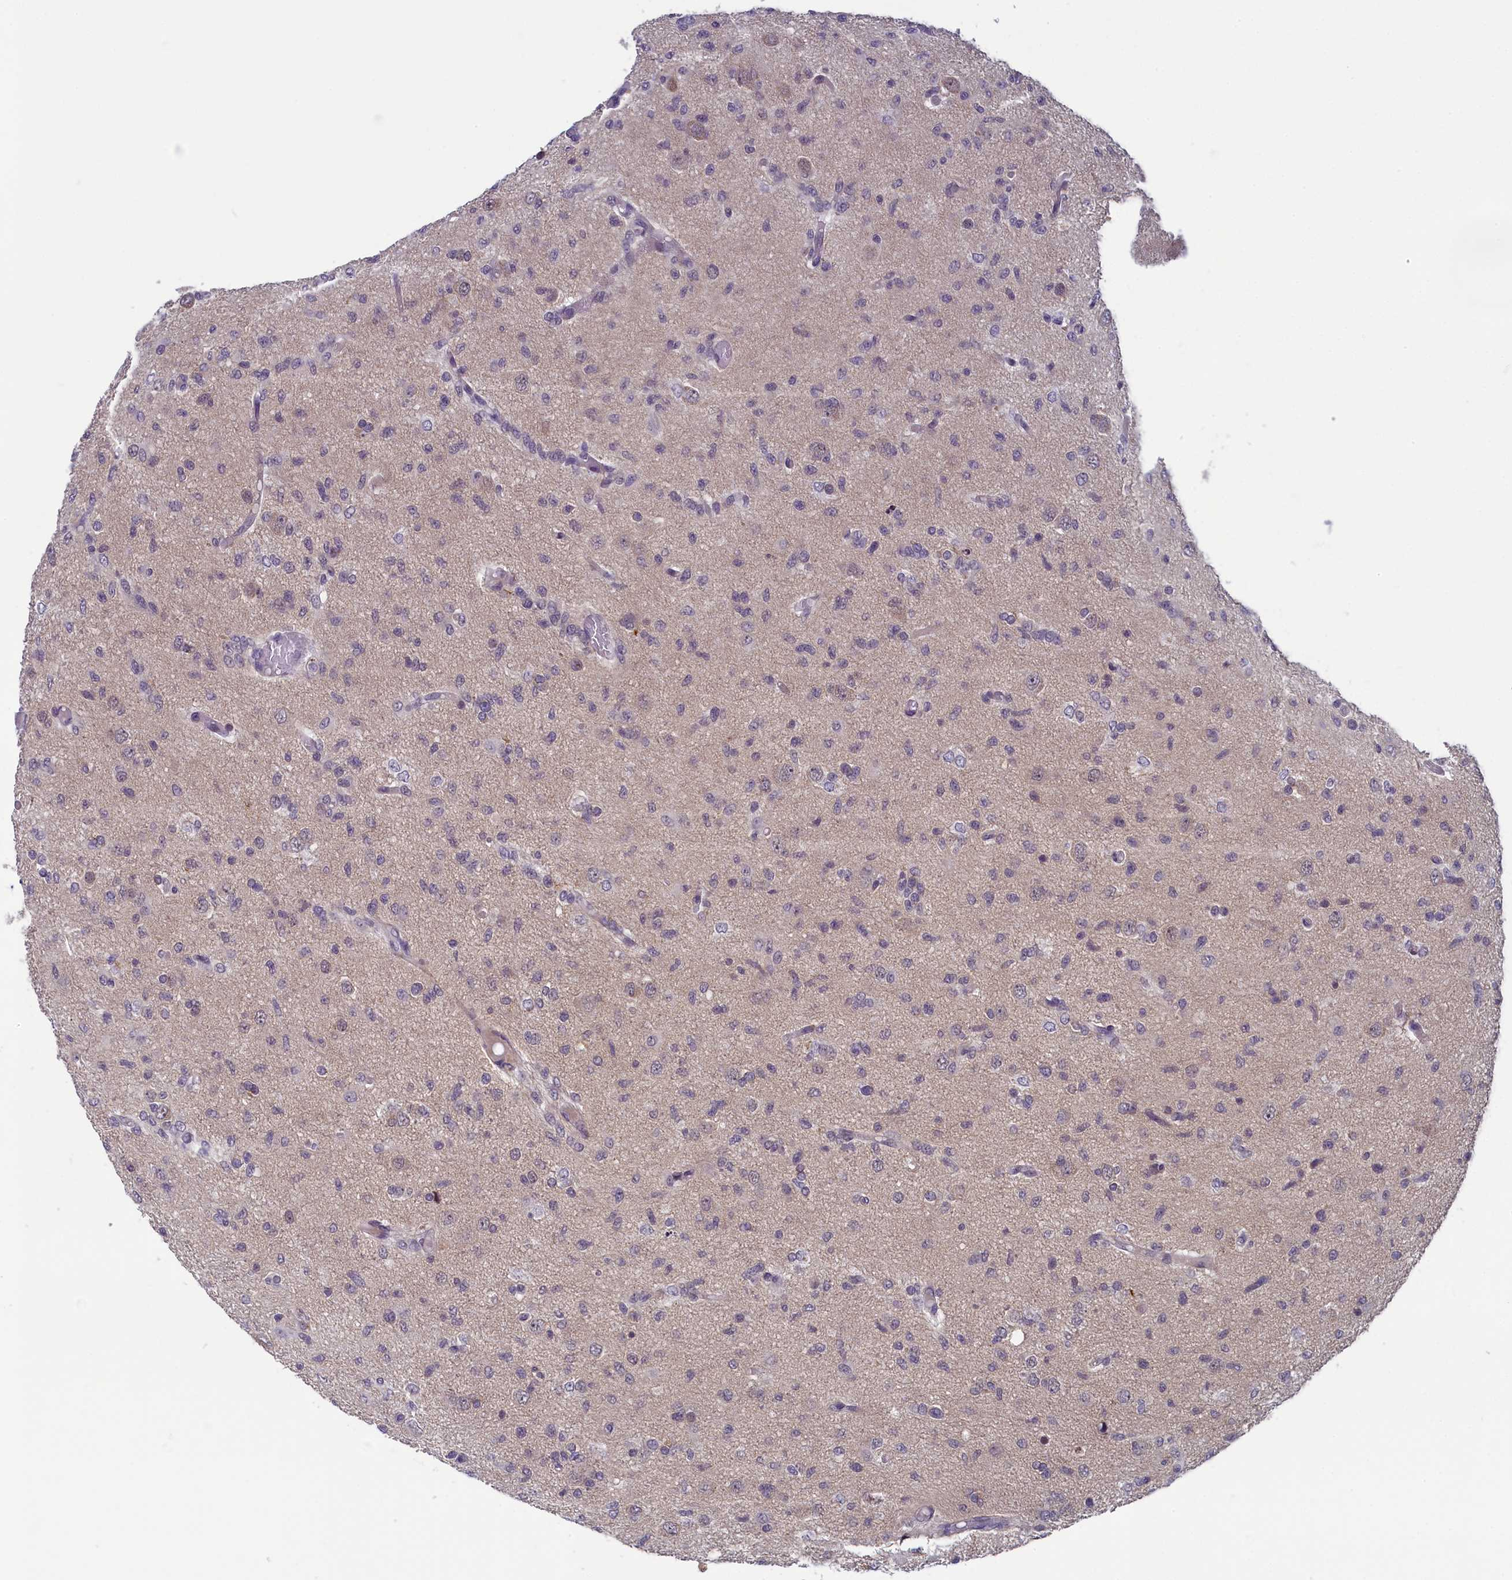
{"staining": {"intensity": "negative", "quantity": "none", "location": "none"}, "tissue": "glioma", "cell_type": "Tumor cells", "image_type": "cancer", "snomed": [{"axis": "morphology", "description": "Glioma, malignant, High grade"}, {"axis": "topography", "description": "Brain"}], "caption": "Immunohistochemical staining of human high-grade glioma (malignant) reveals no significant expression in tumor cells.", "gene": "CNEP1R1", "patient": {"sex": "female", "age": 59}}